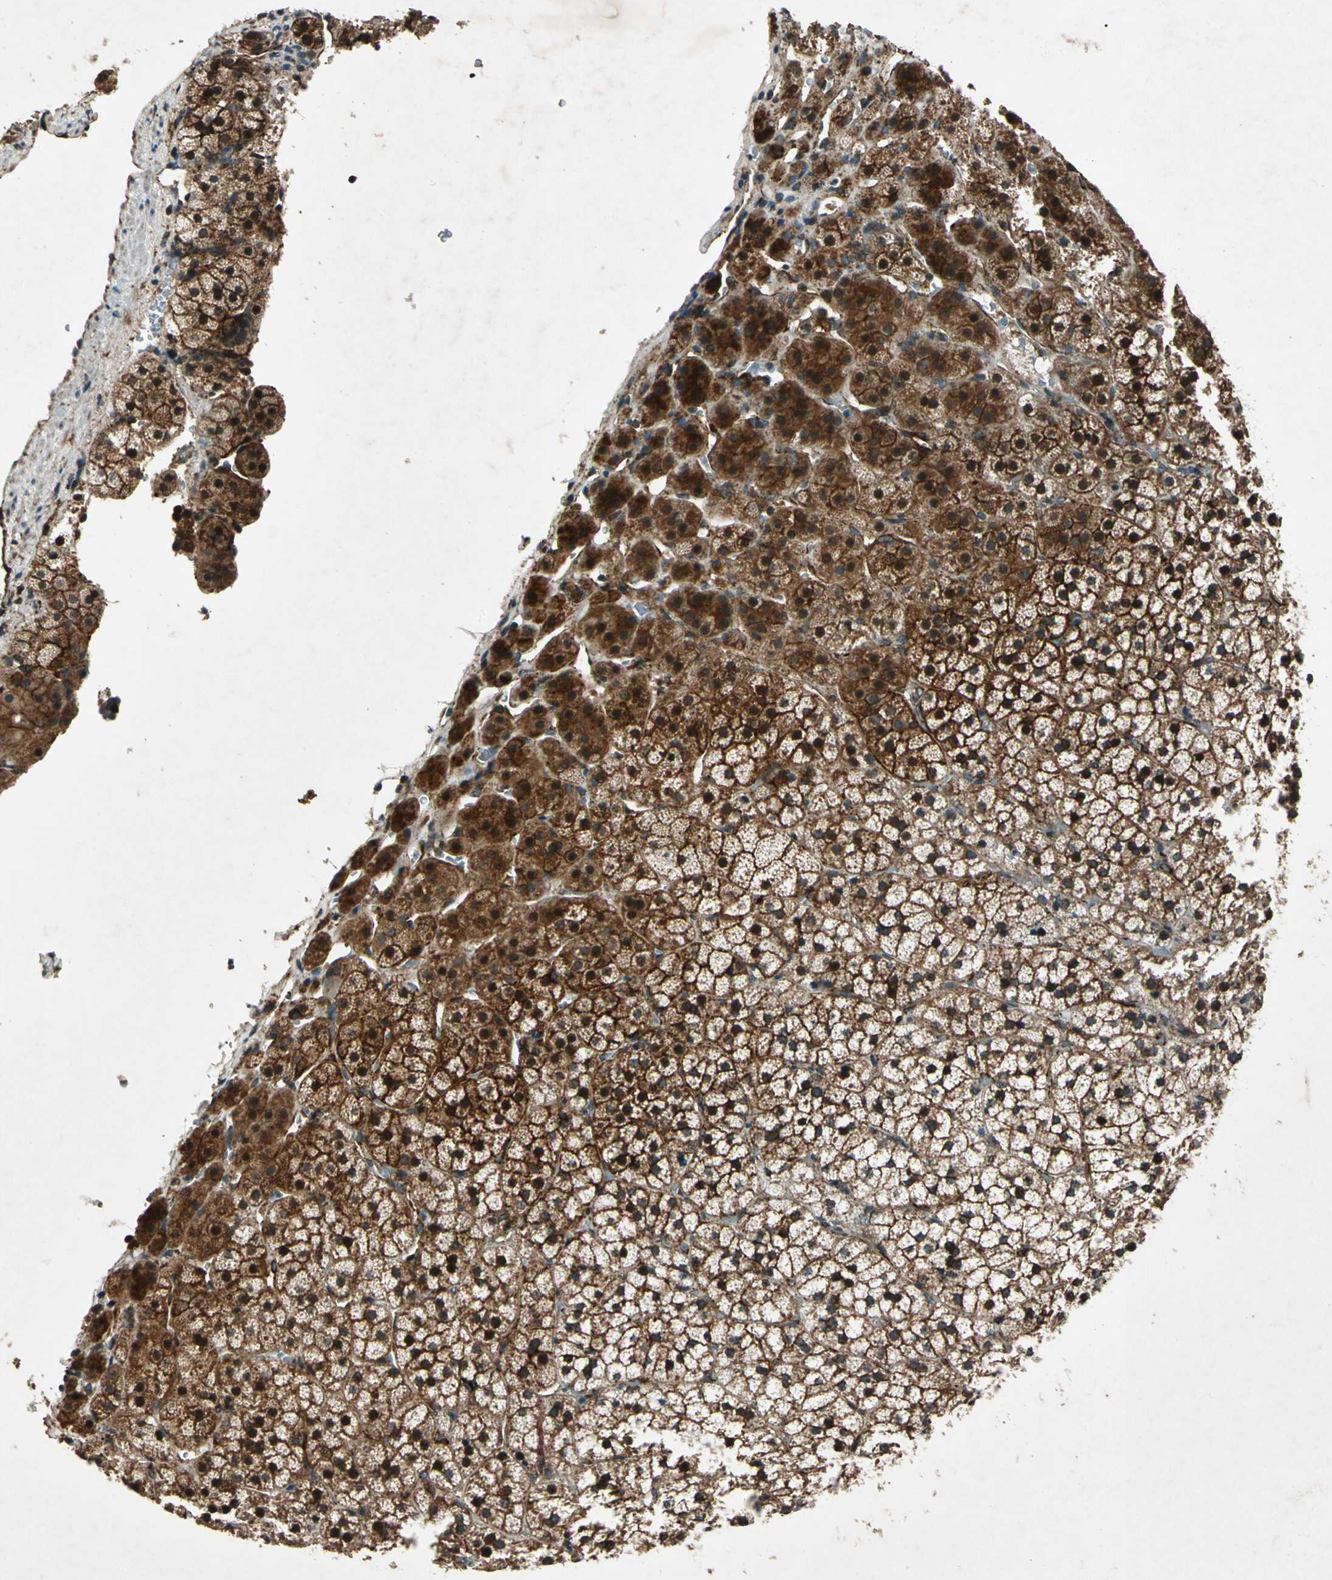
{"staining": {"intensity": "strong", "quantity": ">75%", "location": "cytoplasmic/membranous,nuclear"}, "tissue": "adrenal gland", "cell_type": "Glandular cells", "image_type": "normal", "snomed": [{"axis": "morphology", "description": "Normal tissue, NOS"}, {"axis": "topography", "description": "Adrenal gland"}], "caption": "Immunohistochemistry (IHC) of unremarkable adrenal gland displays high levels of strong cytoplasmic/membranous,nuclear positivity in approximately >75% of glandular cells.", "gene": "EXD2", "patient": {"sex": "female", "age": 44}}